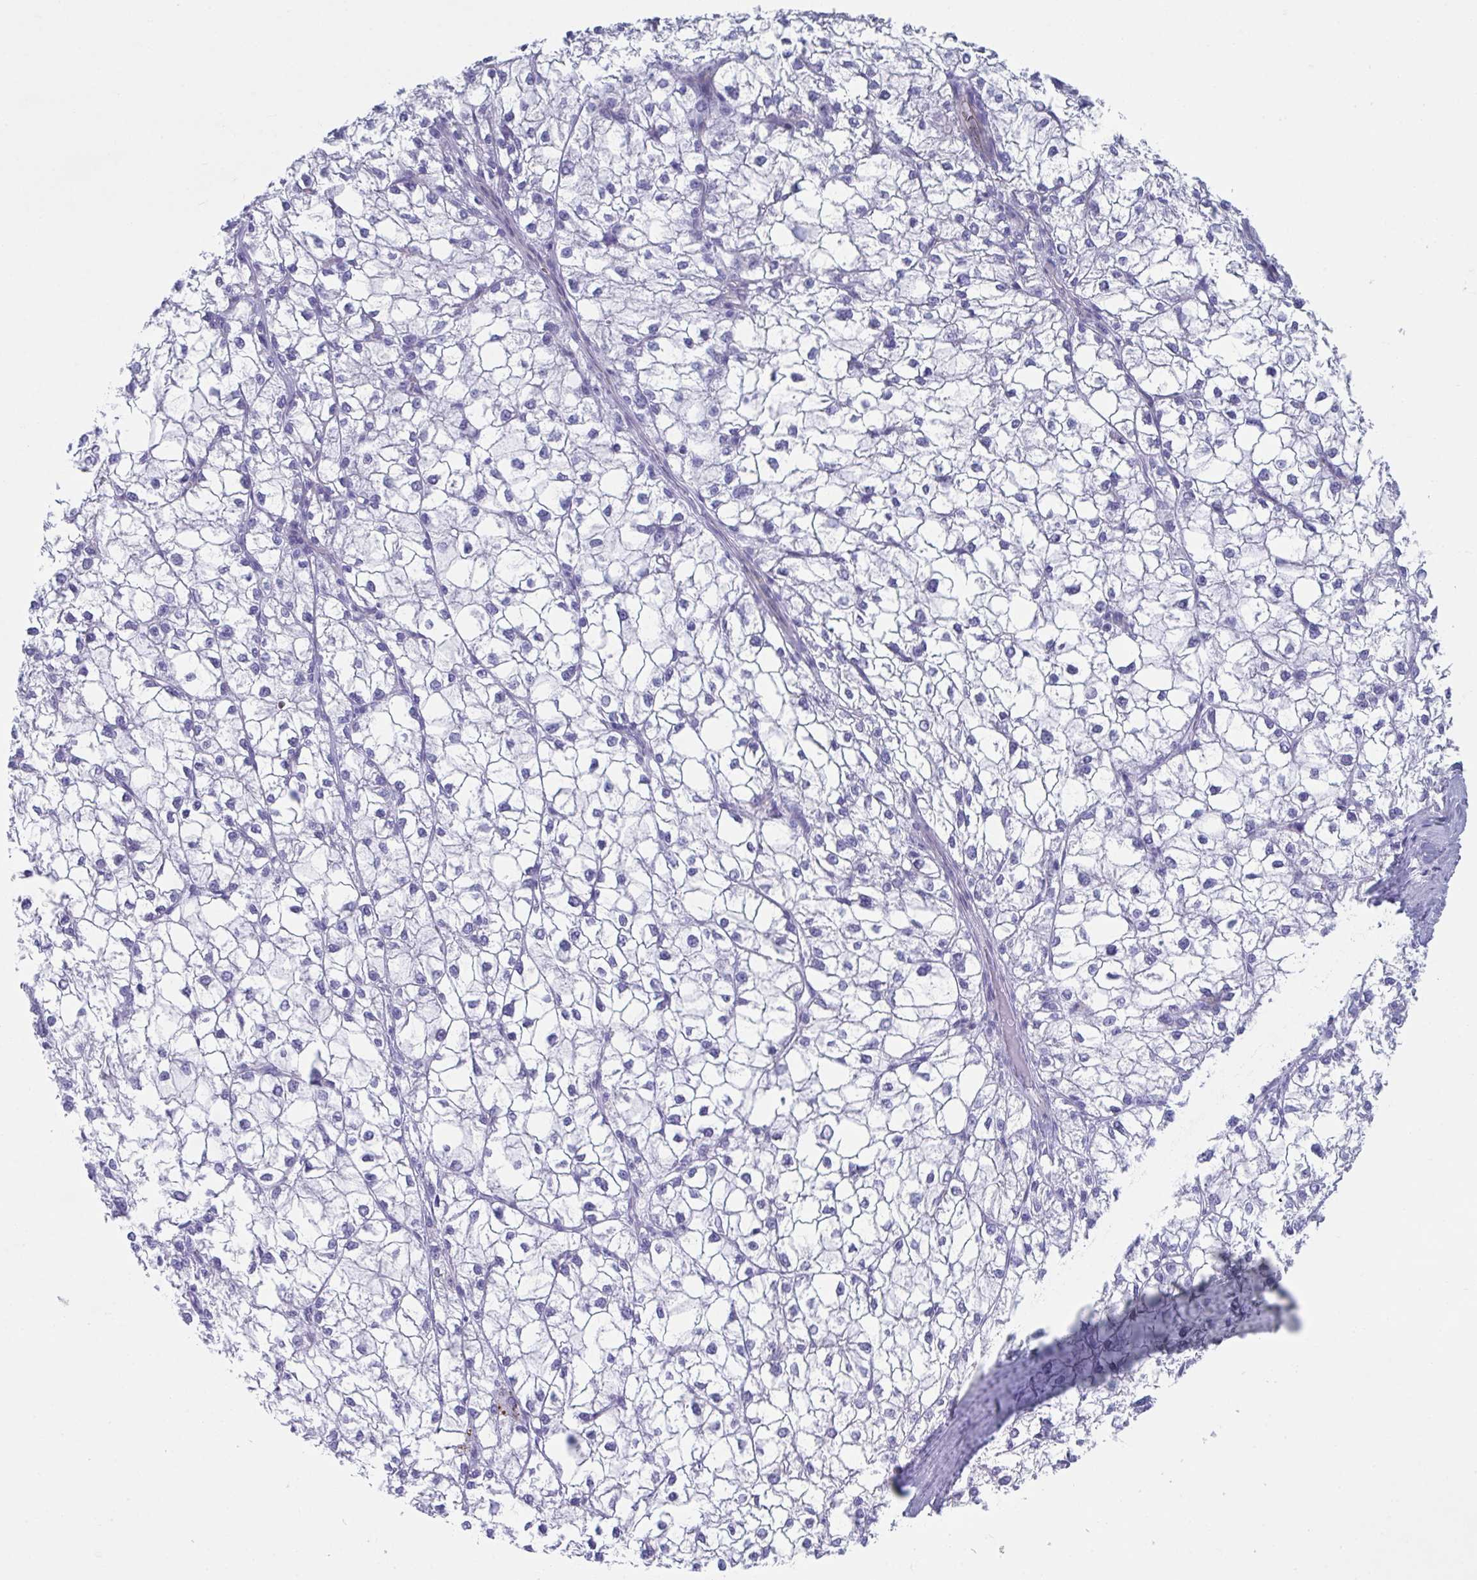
{"staining": {"intensity": "negative", "quantity": "none", "location": "none"}, "tissue": "liver cancer", "cell_type": "Tumor cells", "image_type": "cancer", "snomed": [{"axis": "morphology", "description": "Carcinoma, Hepatocellular, NOS"}, {"axis": "topography", "description": "Liver"}], "caption": "An immunohistochemistry (IHC) histopathology image of hepatocellular carcinoma (liver) is shown. There is no staining in tumor cells of hepatocellular carcinoma (liver).", "gene": "TTC30B", "patient": {"sex": "female", "age": 43}}